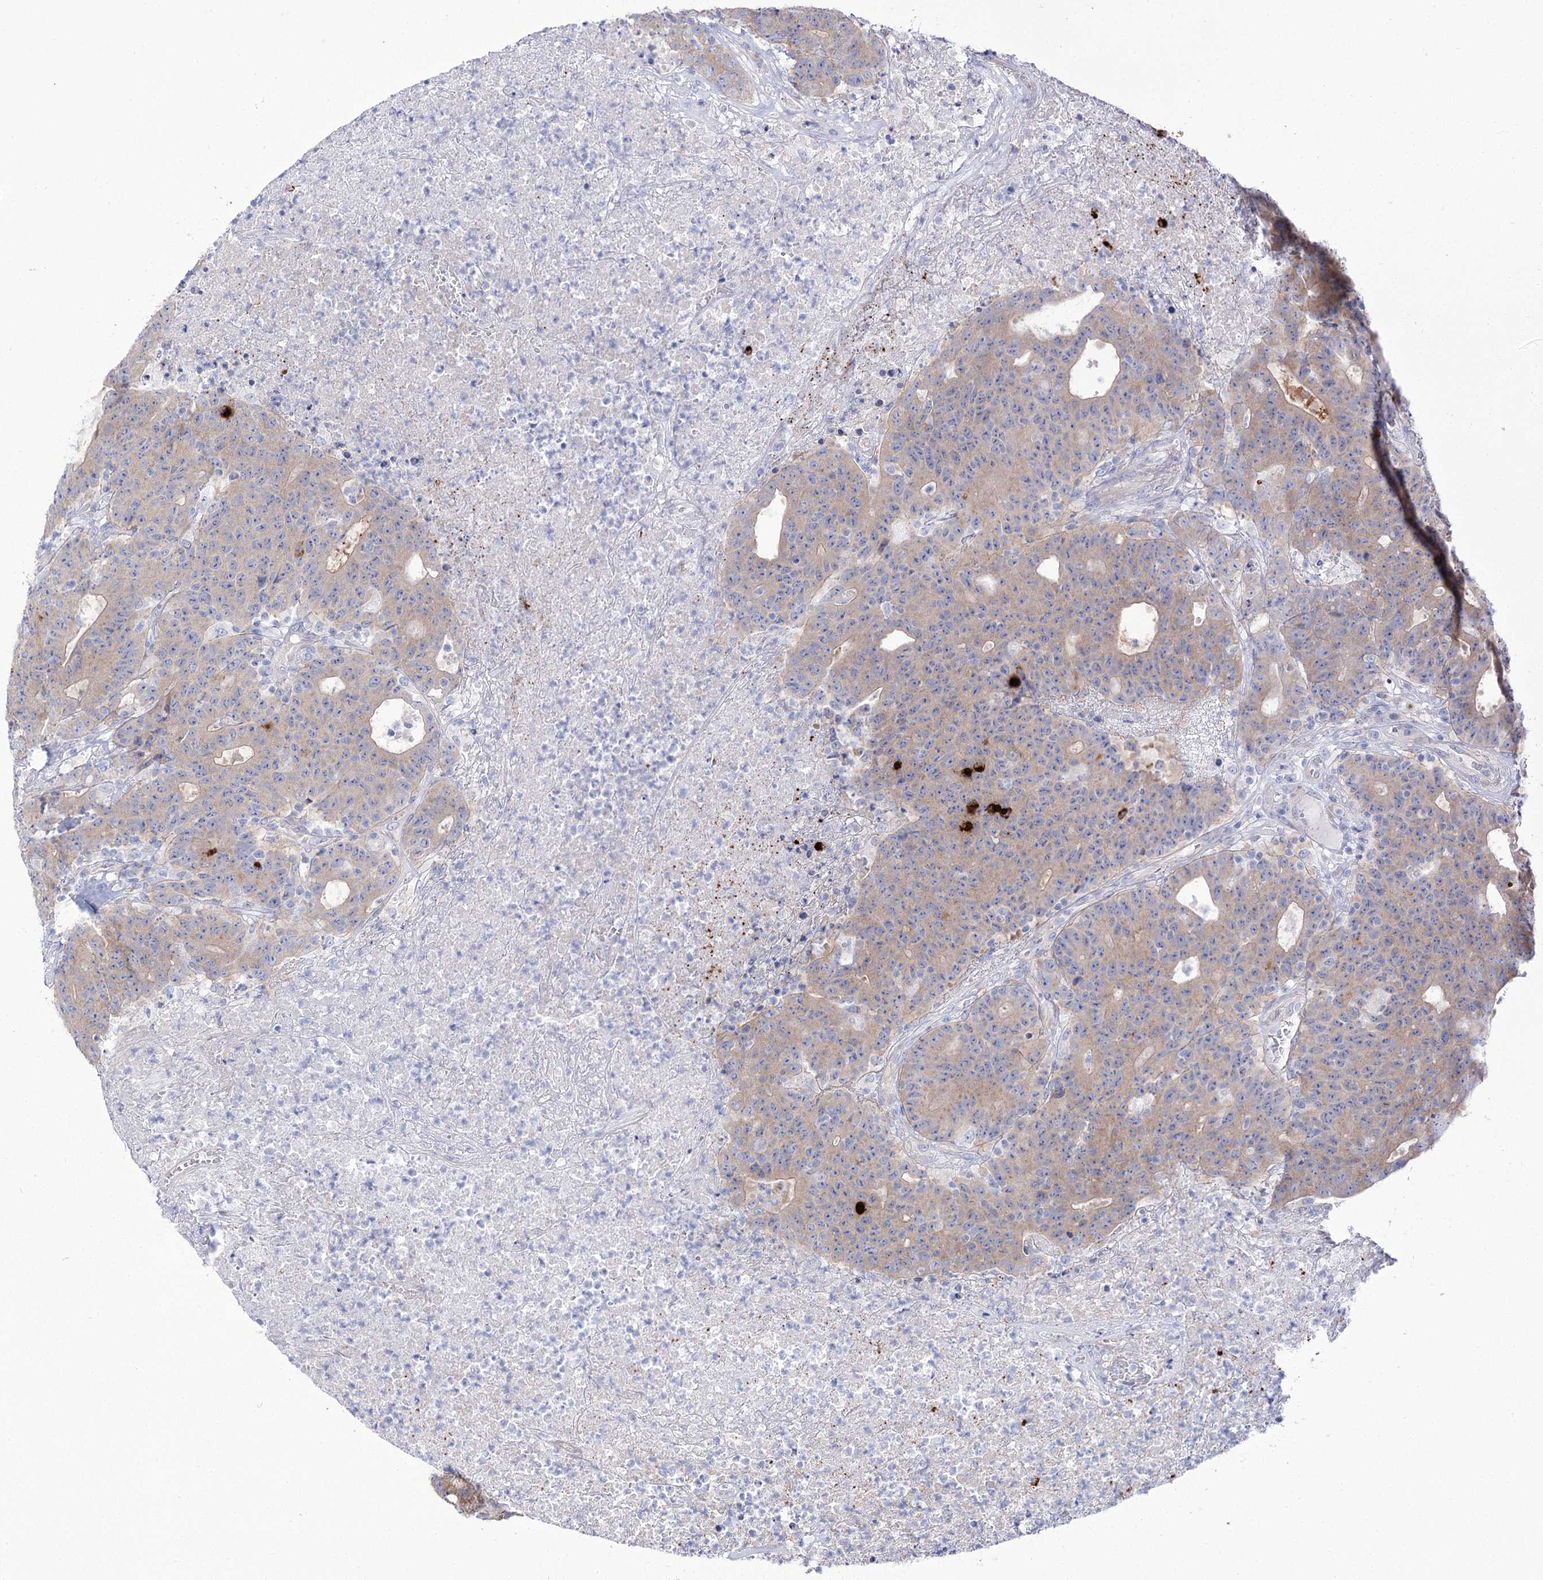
{"staining": {"intensity": "weak", "quantity": ">75%", "location": "cytoplasmic/membranous"}, "tissue": "colorectal cancer", "cell_type": "Tumor cells", "image_type": "cancer", "snomed": [{"axis": "morphology", "description": "Adenocarcinoma, NOS"}, {"axis": "topography", "description": "Colon"}], "caption": "The image exhibits a brown stain indicating the presence of a protein in the cytoplasmic/membranous of tumor cells in colorectal cancer (adenocarcinoma).", "gene": "SUOX", "patient": {"sex": "female", "age": 75}}